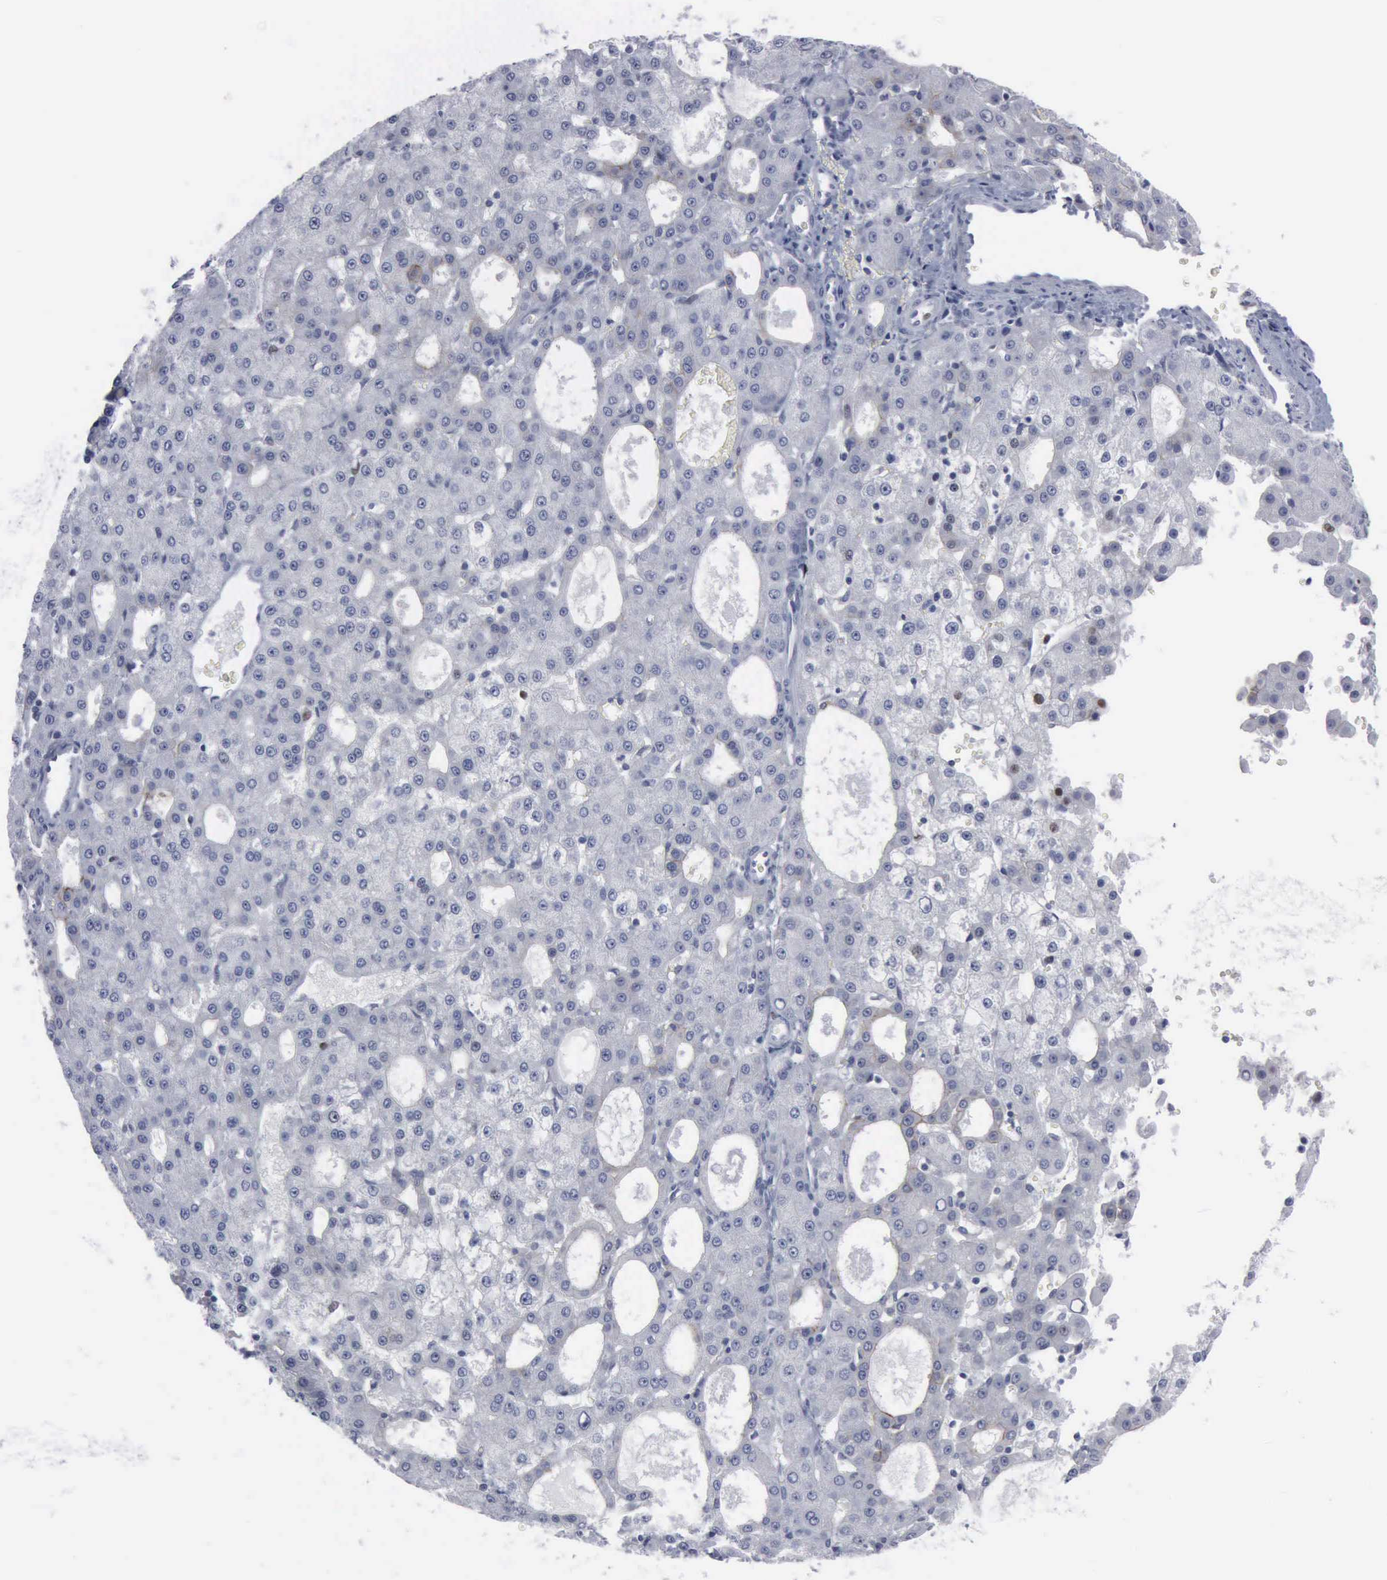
{"staining": {"intensity": "negative", "quantity": "none", "location": "none"}, "tissue": "liver cancer", "cell_type": "Tumor cells", "image_type": "cancer", "snomed": [{"axis": "morphology", "description": "Carcinoma, Hepatocellular, NOS"}, {"axis": "topography", "description": "Liver"}], "caption": "The IHC photomicrograph has no significant expression in tumor cells of liver hepatocellular carcinoma tissue. (DAB (3,3'-diaminobenzidine) immunohistochemistry (IHC), high magnification).", "gene": "MCM5", "patient": {"sex": "male", "age": 47}}